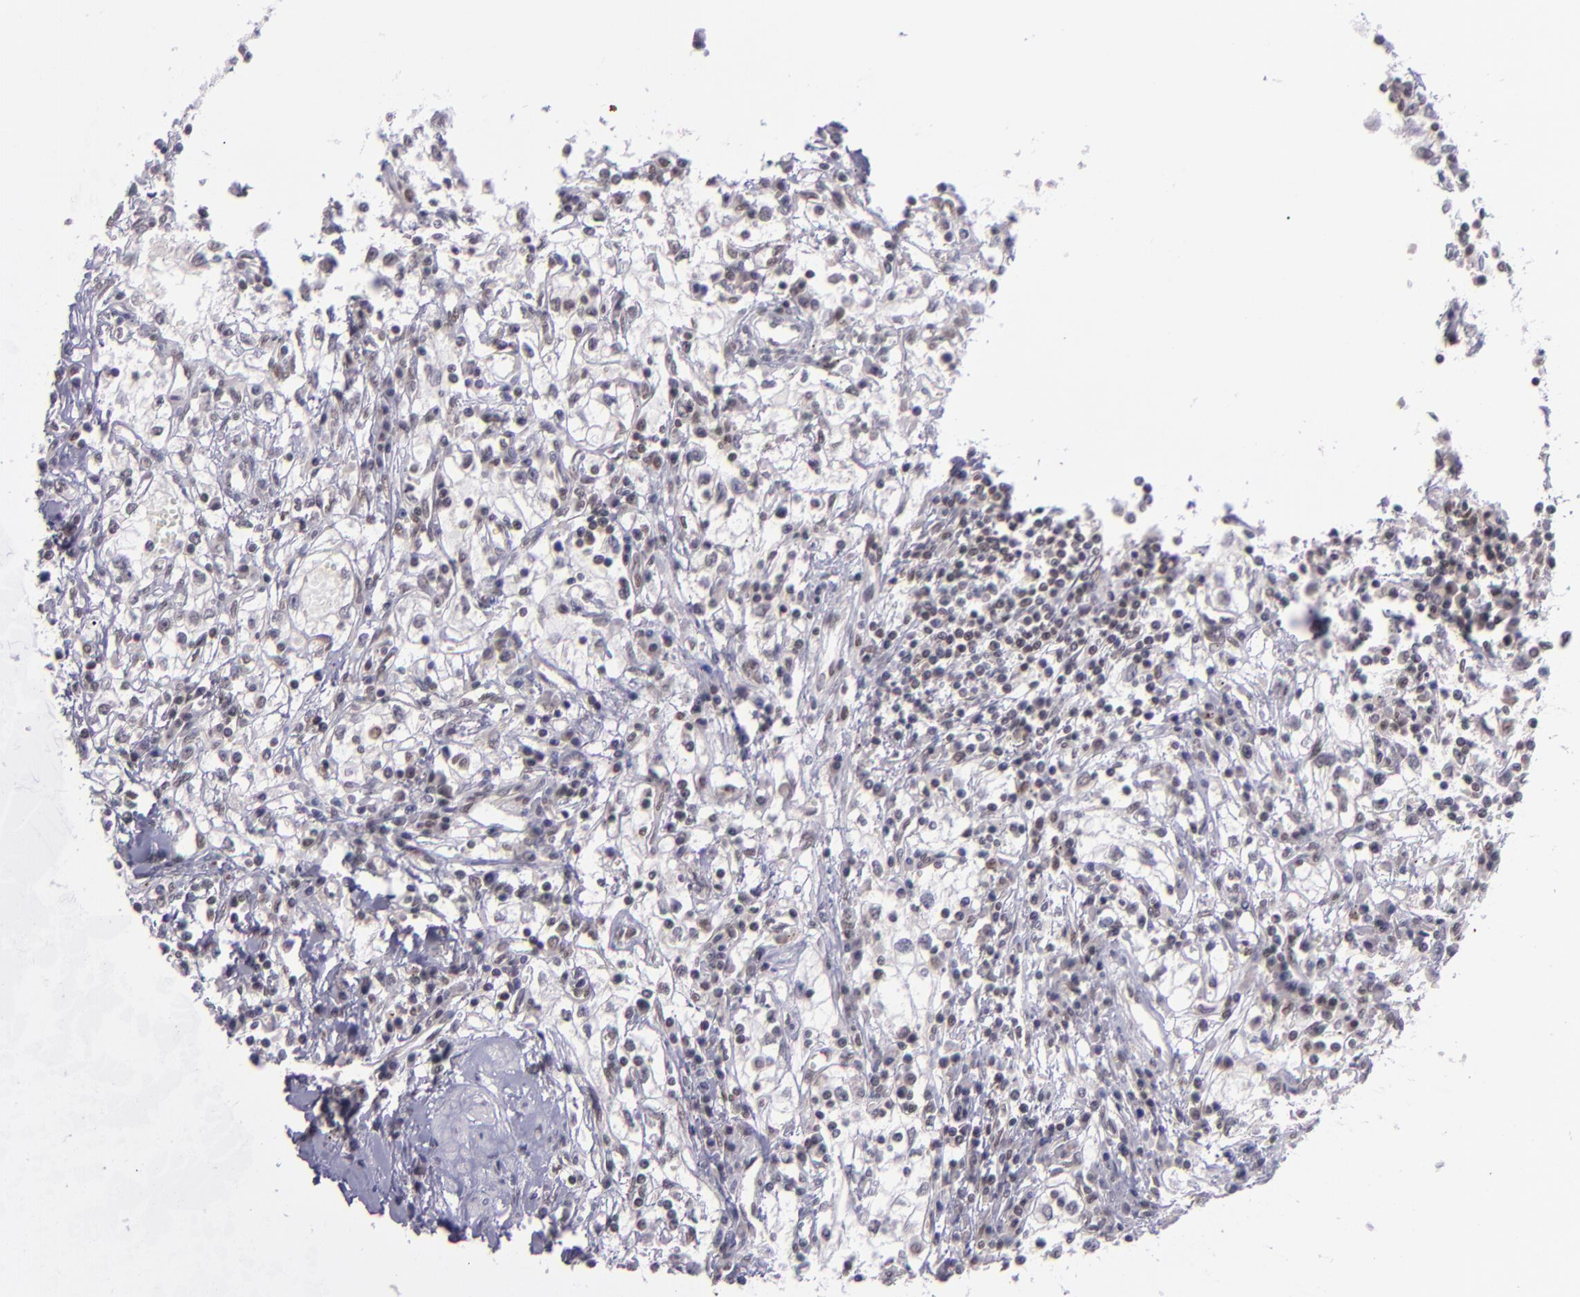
{"staining": {"intensity": "weak", "quantity": ">75%", "location": "cytoplasmic/membranous,nuclear"}, "tissue": "renal cancer", "cell_type": "Tumor cells", "image_type": "cancer", "snomed": [{"axis": "morphology", "description": "Adenocarcinoma, NOS"}, {"axis": "topography", "description": "Kidney"}], "caption": "This is a histology image of immunohistochemistry staining of renal adenocarcinoma, which shows weak expression in the cytoplasmic/membranous and nuclear of tumor cells.", "gene": "BAG1", "patient": {"sex": "male", "age": 82}}